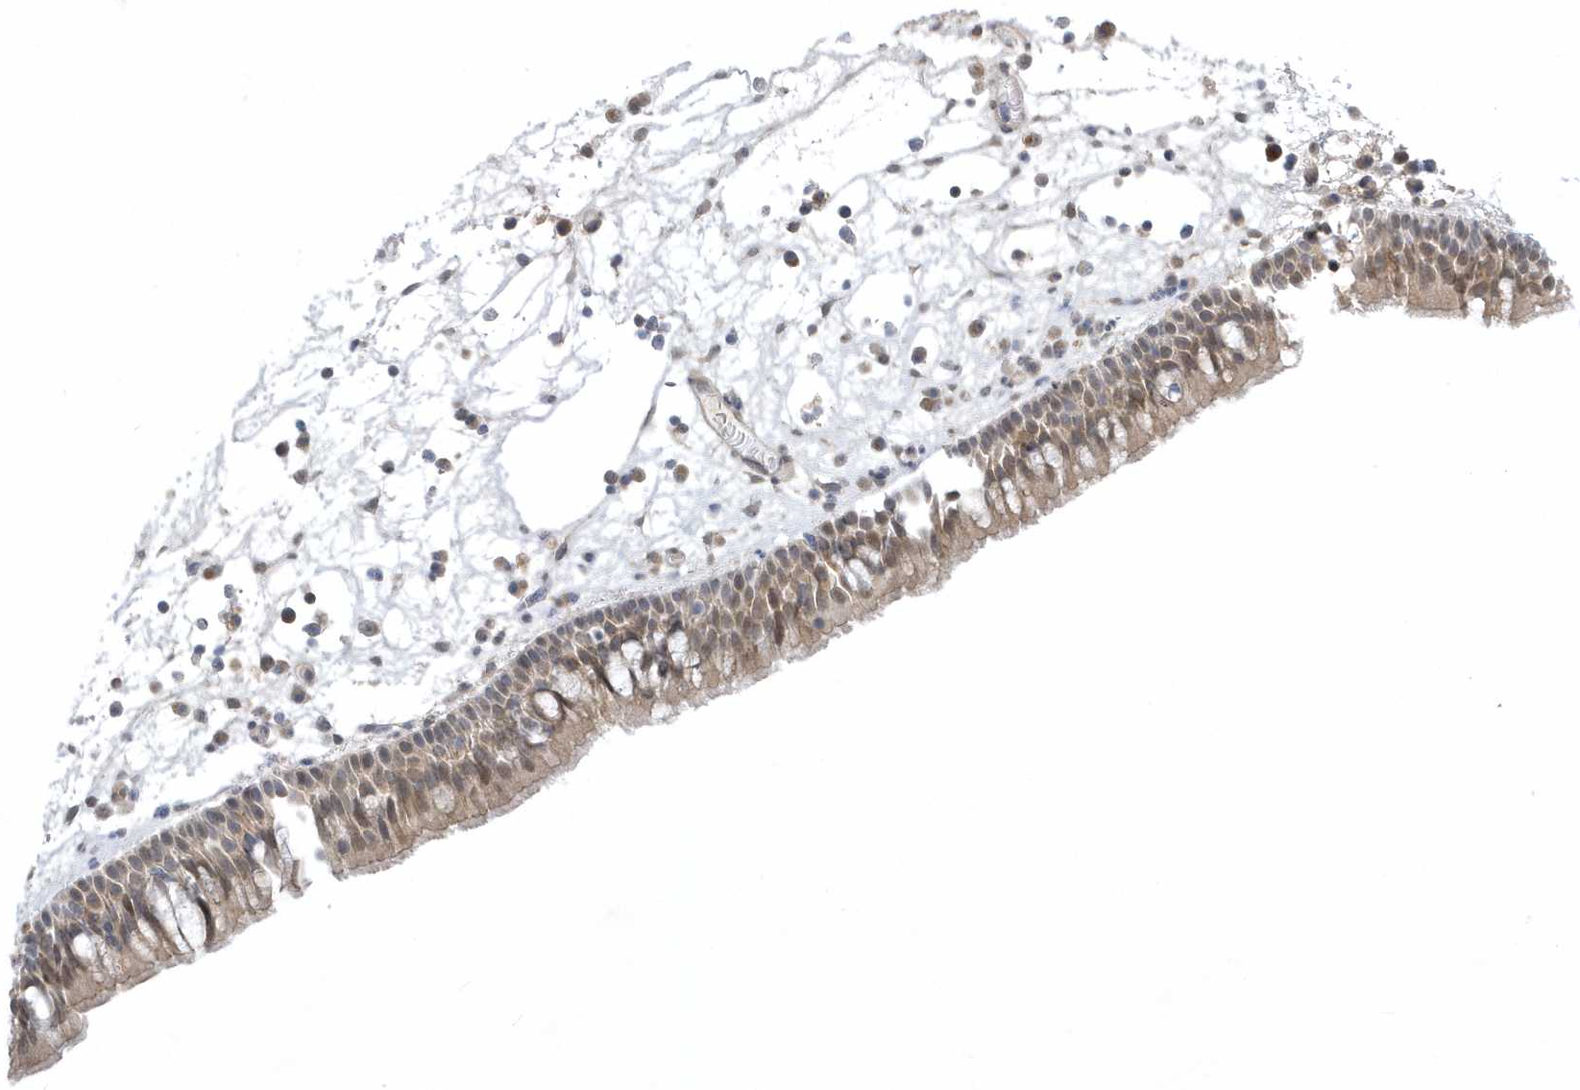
{"staining": {"intensity": "weak", "quantity": ">75%", "location": "cytoplasmic/membranous,nuclear"}, "tissue": "nasopharynx", "cell_type": "Respiratory epithelial cells", "image_type": "normal", "snomed": [{"axis": "morphology", "description": "Normal tissue, NOS"}, {"axis": "morphology", "description": "Inflammation, NOS"}, {"axis": "morphology", "description": "Malignant melanoma, Metastatic site"}, {"axis": "topography", "description": "Nasopharynx"}], "caption": "IHC (DAB (3,3'-diaminobenzidine)) staining of benign nasopharynx displays weak cytoplasmic/membranous,nuclear protein staining in approximately >75% of respiratory epithelial cells.", "gene": "ZC3H12D", "patient": {"sex": "male", "age": 70}}